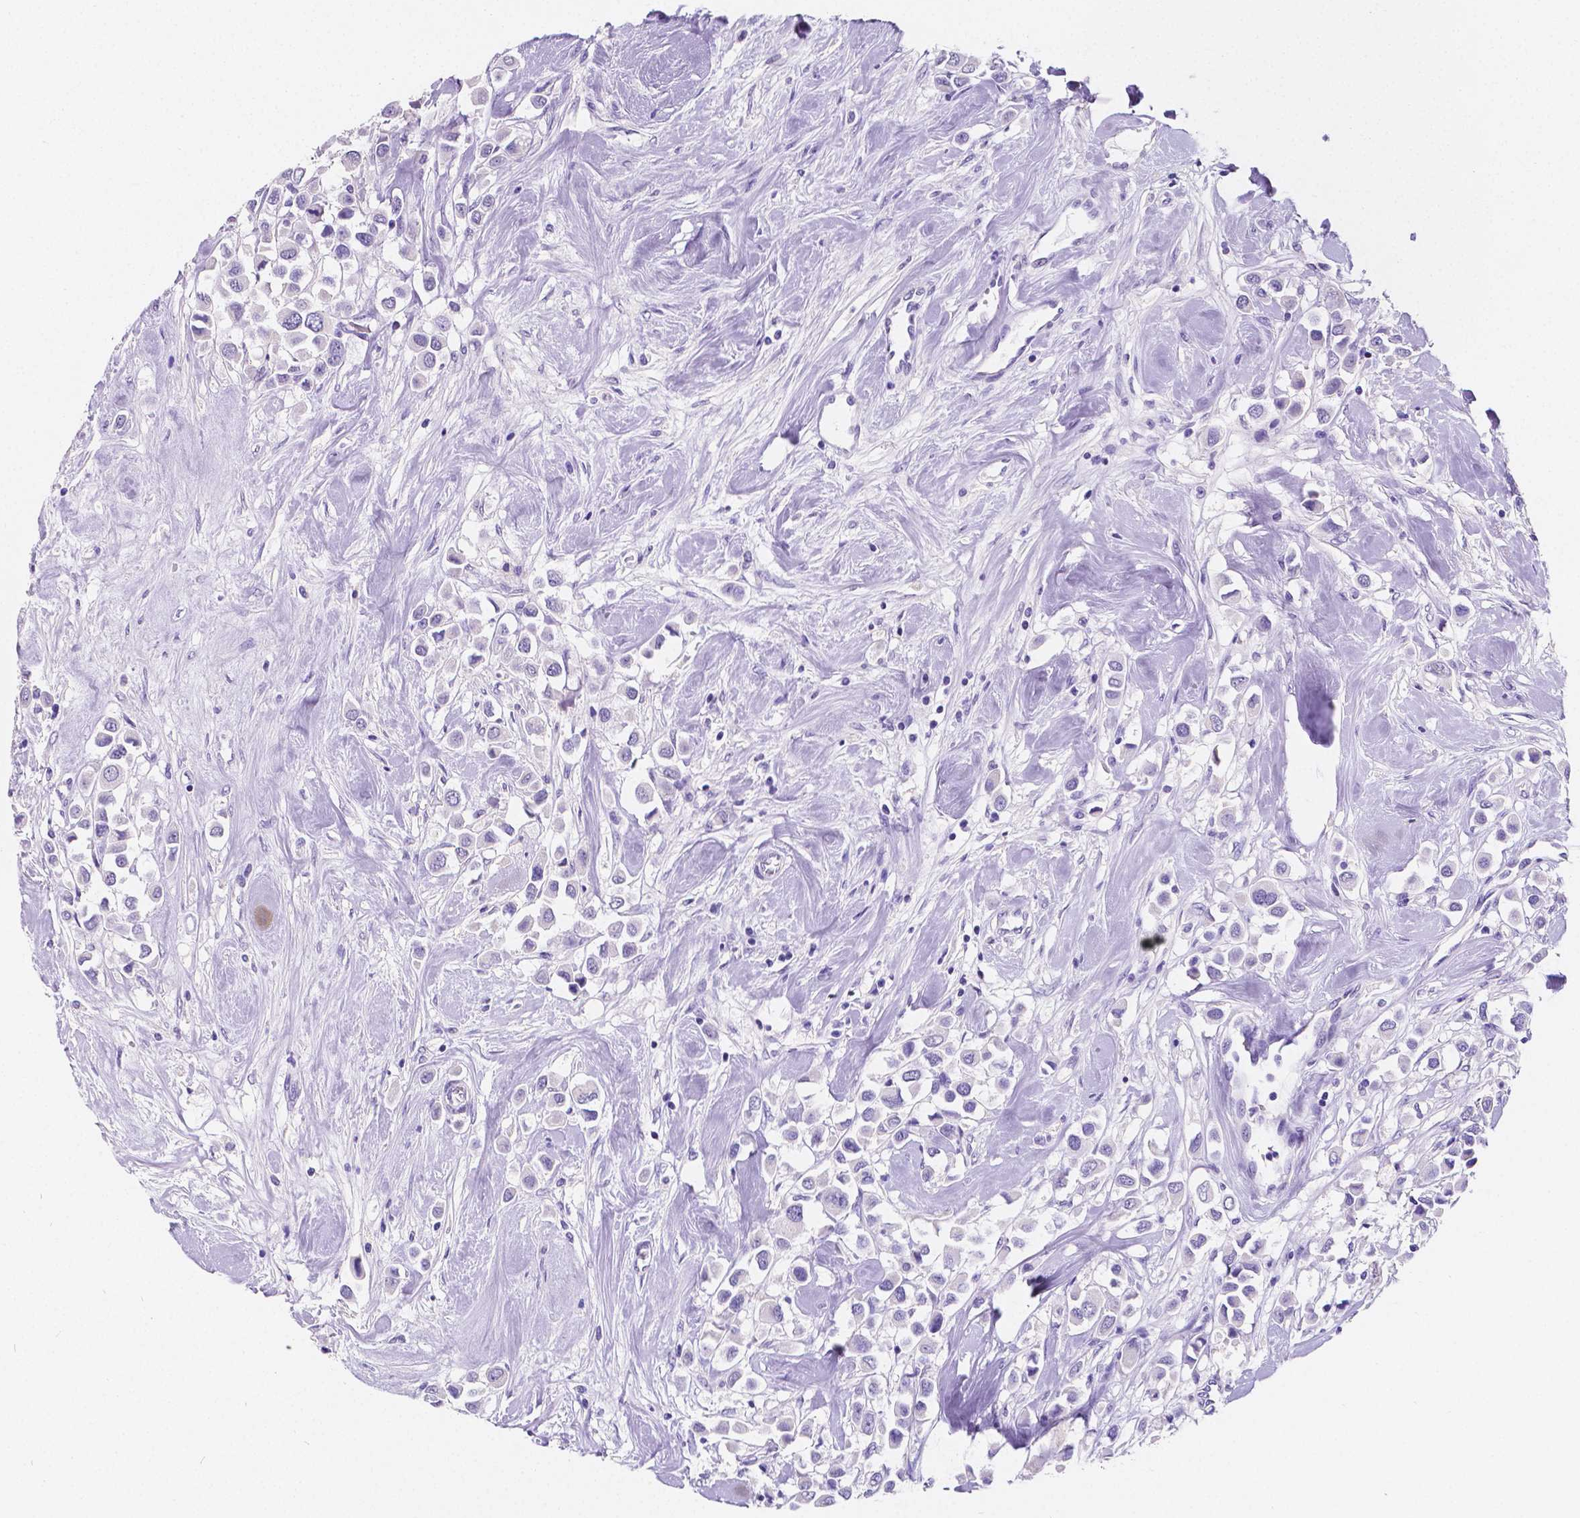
{"staining": {"intensity": "negative", "quantity": "none", "location": "none"}, "tissue": "breast cancer", "cell_type": "Tumor cells", "image_type": "cancer", "snomed": [{"axis": "morphology", "description": "Duct carcinoma"}, {"axis": "topography", "description": "Breast"}], "caption": "This is a micrograph of immunohistochemistry staining of breast cancer, which shows no expression in tumor cells. The staining was performed using DAB (3,3'-diaminobenzidine) to visualize the protein expression in brown, while the nuclei were stained in blue with hematoxylin (Magnification: 20x).", "gene": "SATB2", "patient": {"sex": "female", "age": 61}}